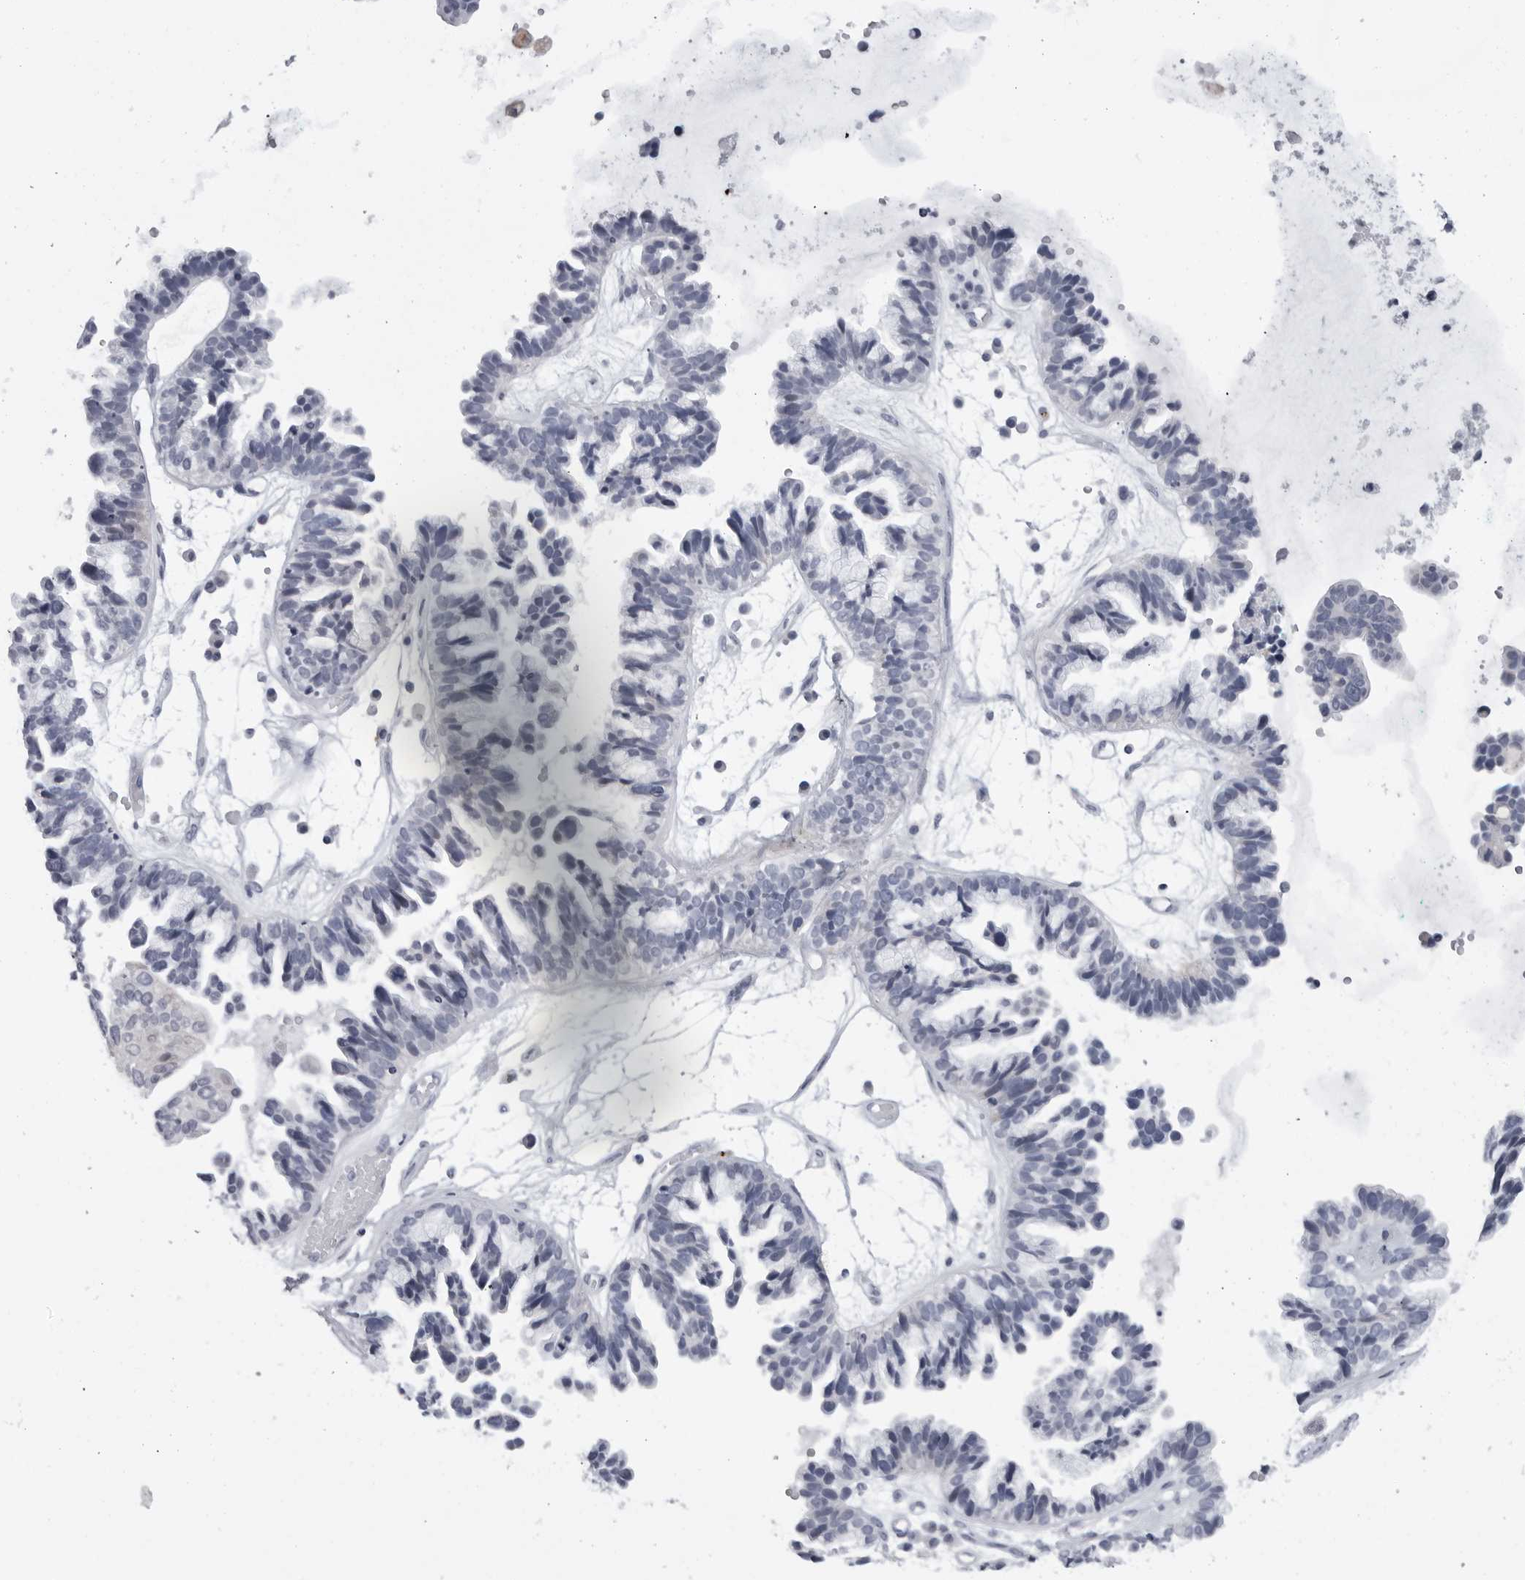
{"staining": {"intensity": "negative", "quantity": "none", "location": "none"}, "tissue": "ovarian cancer", "cell_type": "Tumor cells", "image_type": "cancer", "snomed": [{"axis": "morphology", "description": "Cystadenocarcinoma, serous, NOS"}, {"axis": "topography", "description": "Ovary"}], "caption": "The image shows no staining of tumor cells in ovarian serous cystadenocarcinoma. (DAB (3,3'-diaminobenzidine) immunohistochemistry (IHC), high magnification).", "gene": "CDK20", "patient": {"sex": "female", "age": 56}}